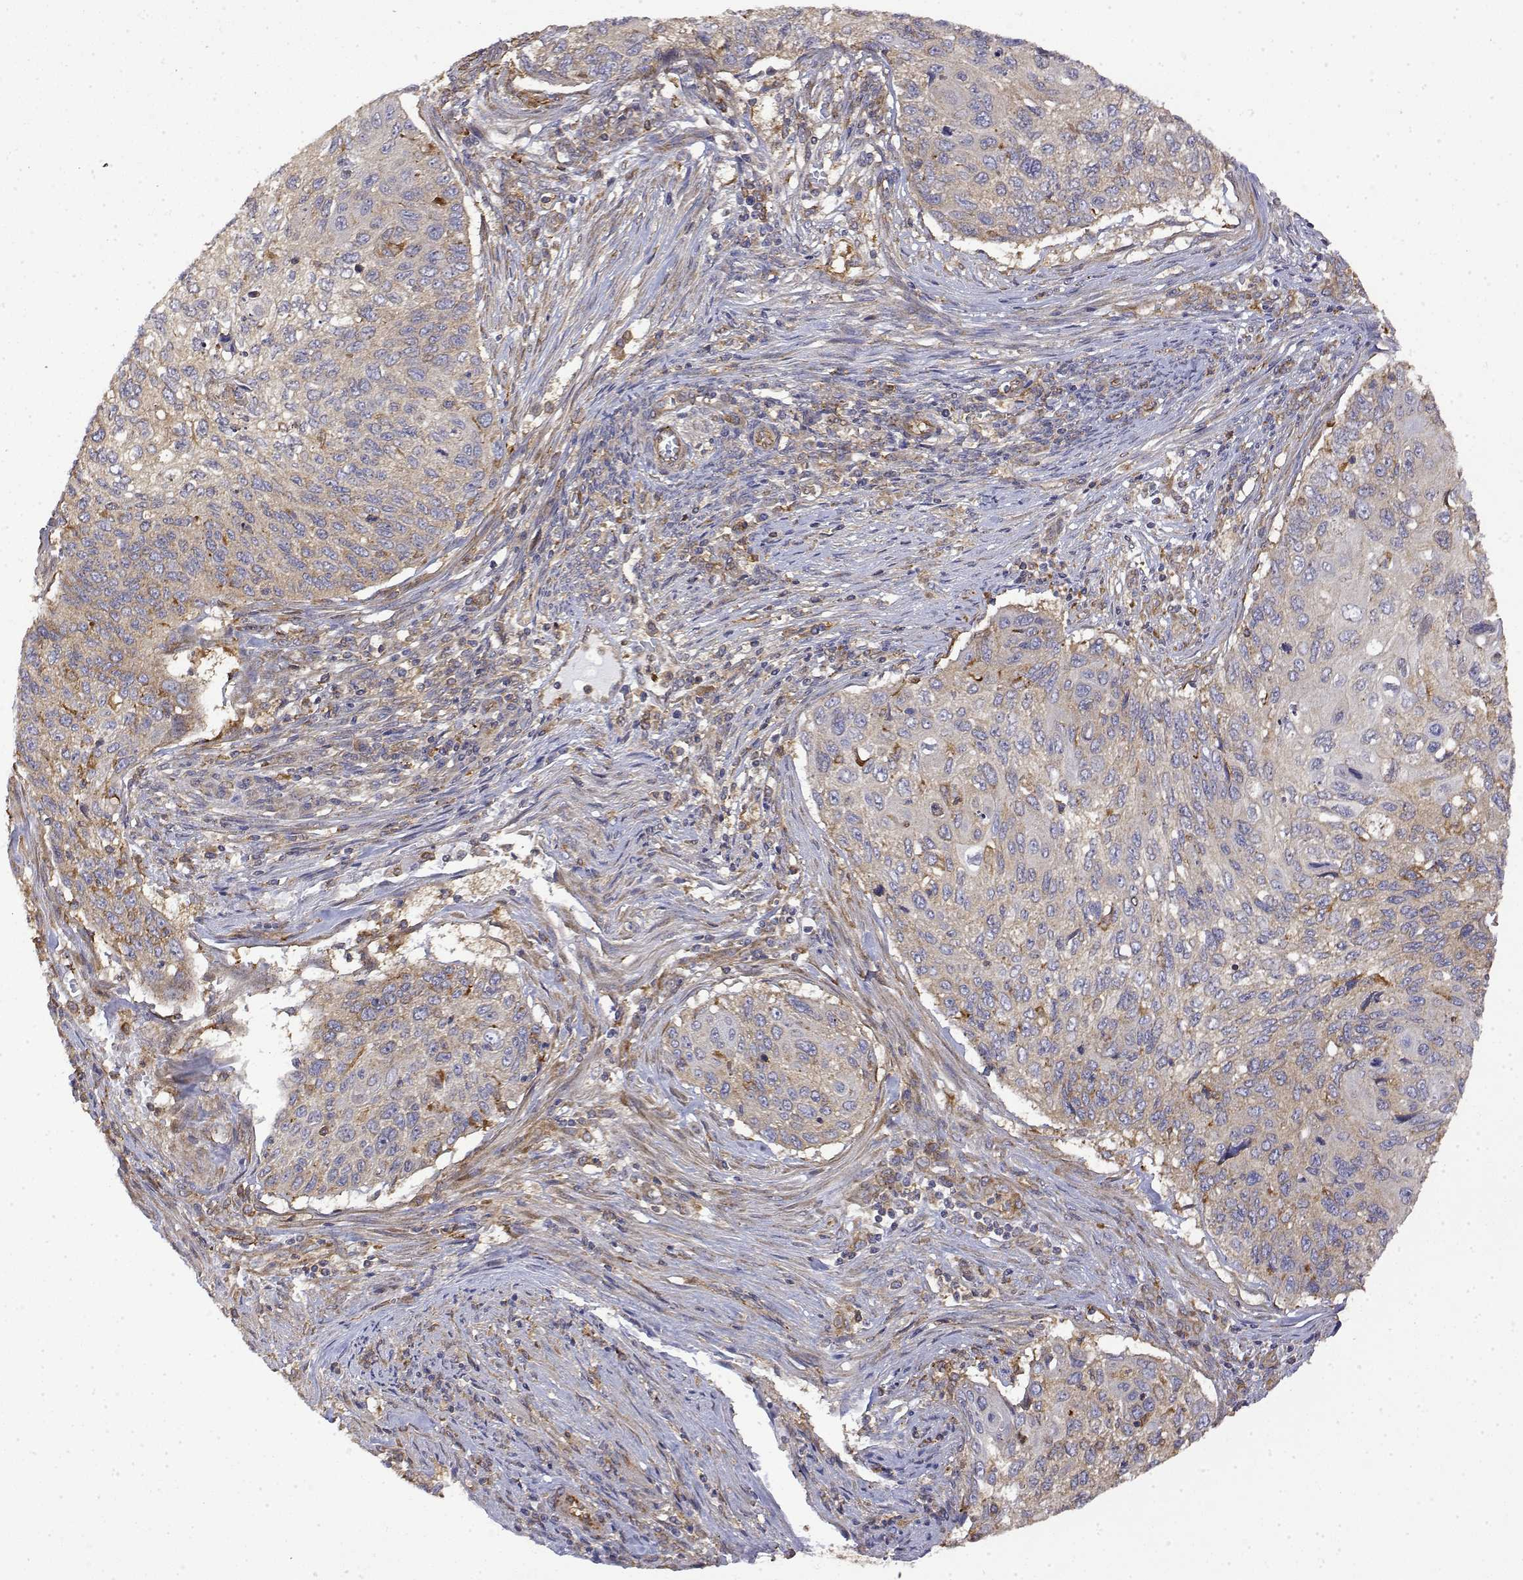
{"staining": {"intensity": "weak", "quantity": "<25%", "location": "cytoplasmic/membranous"}, "tissue": "cervical cancer", "cell_type": "Tumor cells", "image_type": "cancer", "snomed": [{"axis": "morphology", "description": "Squamous cell carcinoma, NOS"}, {"axis": "topography", "description": "Cervix"}], "caption": "Protein analysis of squamous cell carcinoma (cervical) exhibits no significant expression in tumor cells. (Immunohistochemistry, brightfield microscopy, high magnification).", "gene": "PACSIN2", "patient": {"sex": "female", "age": 70}}